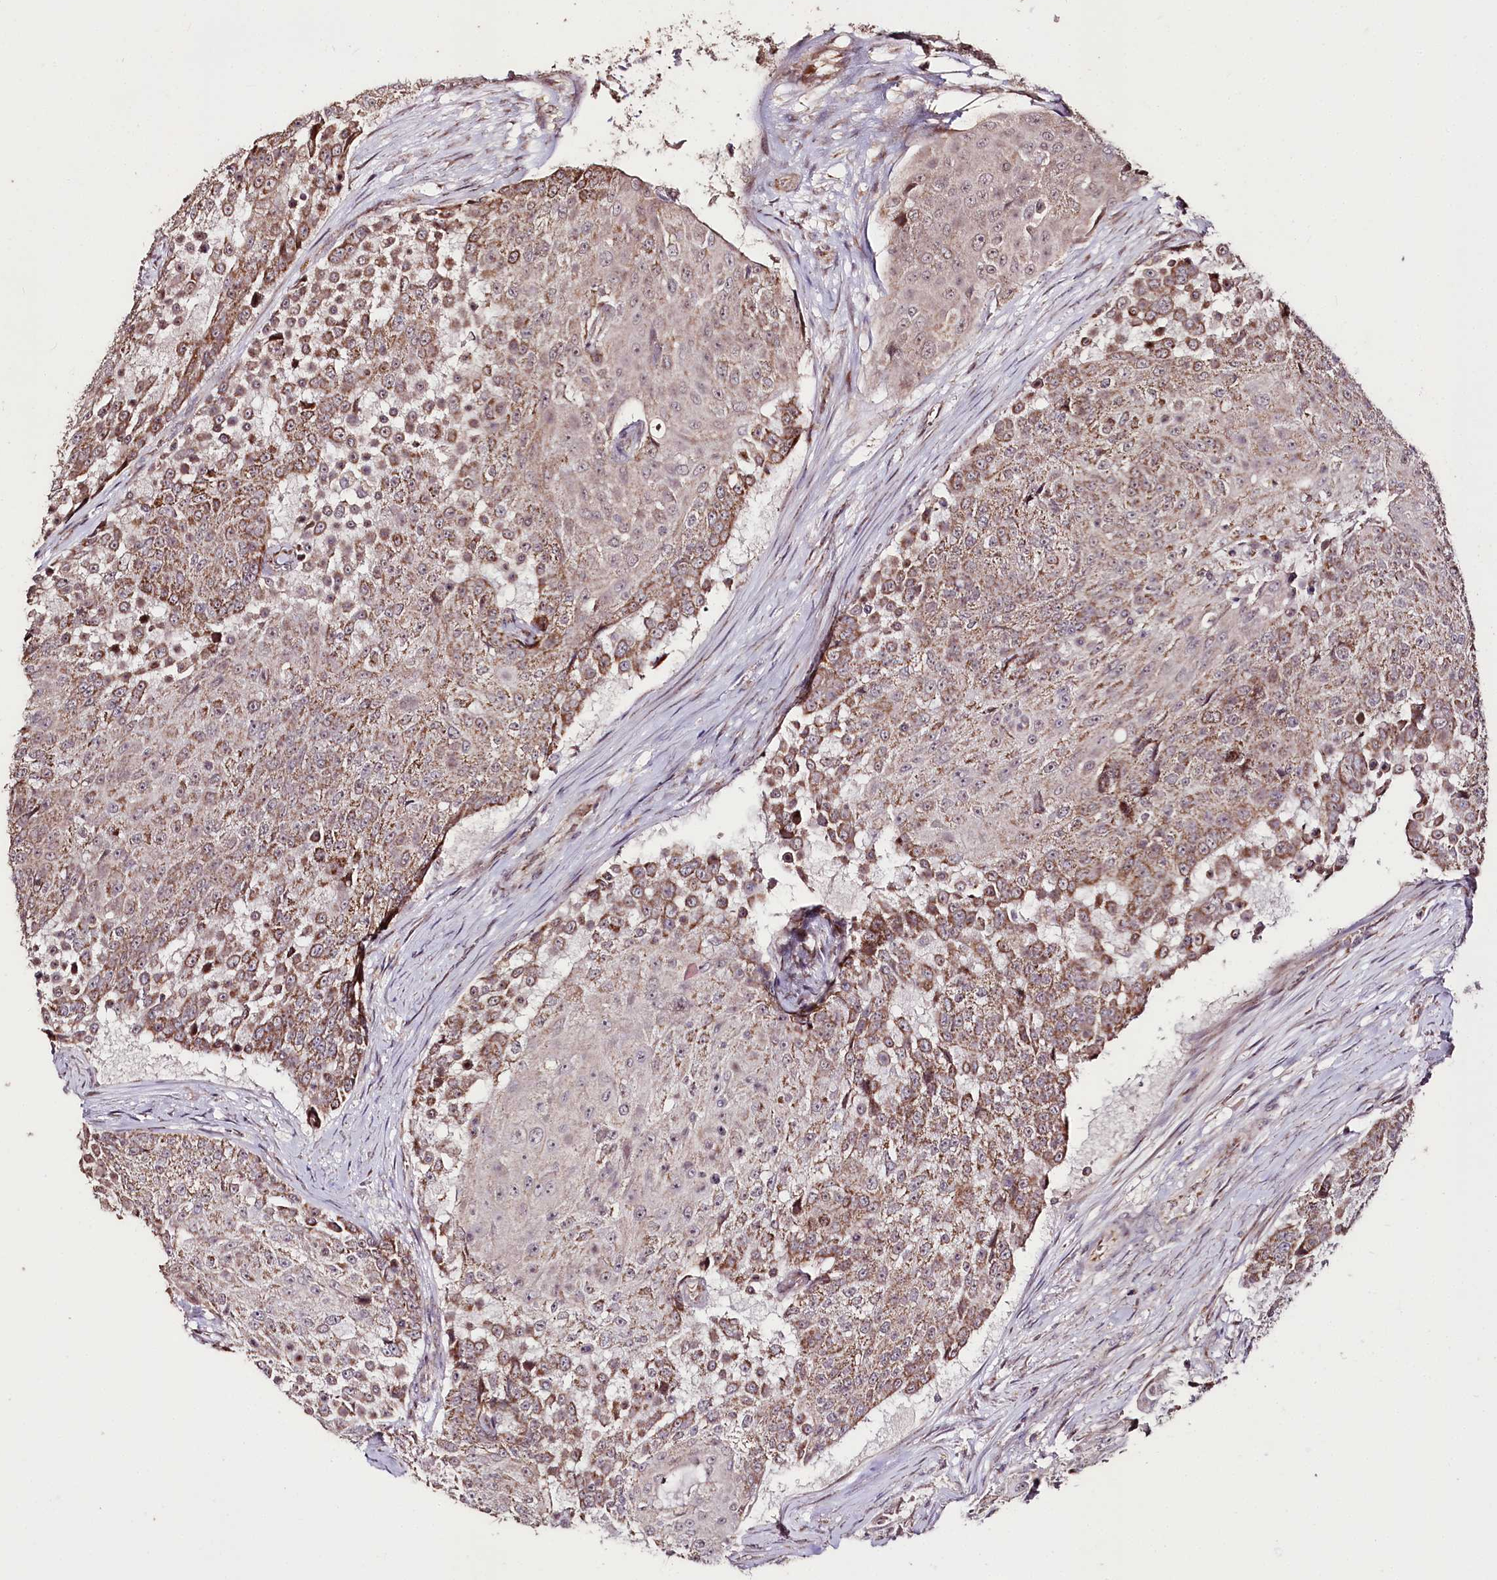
{"staining": {"intensity": "moderate", "quantity": "25%-75%", "location": "cytoplasmic/membranous"}, "tissue": "urothelial cancer", "cell_type": "Tumor cells", "image_type": "cancer", "snomed": [{"axis": "morphology", "description": "Urothelial carcinoma, High grade"}, {"axis": "topography", "description": "Urinary bladder"}], "caption": "High-grade urothelial carcinoma stained for a protein reveals moderate cytoplasmic/membranous positivity in tumor cells.", "gene": "CARD19", "patient": {"sex": "female", "age": 63}}